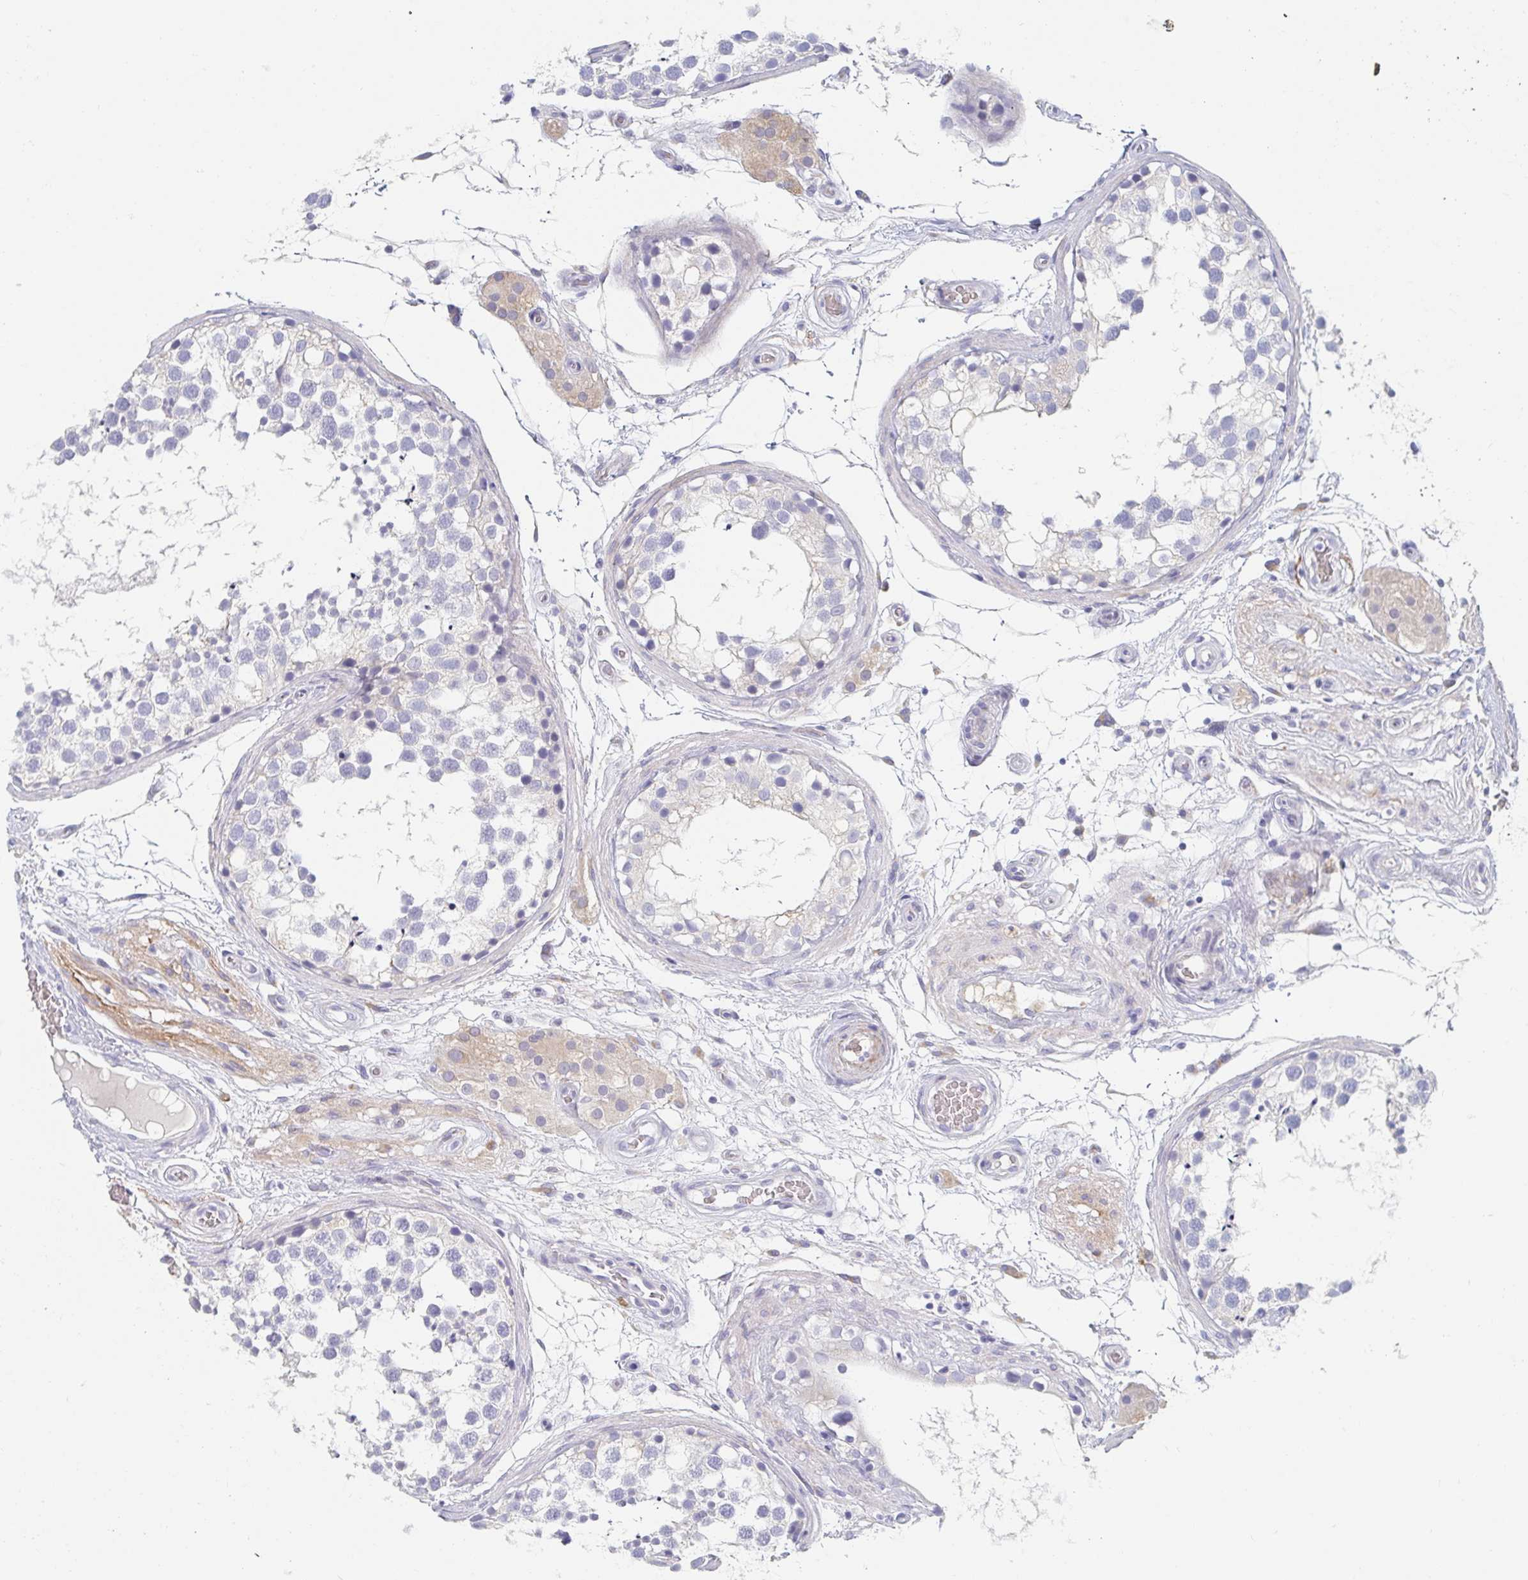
{"staining": {"intensity": "negative", "quantity": "none", "location": "none"}, "tissue": "testis", "cell_type": "Cells in seminiferous ducts", "image_type": "normal", "snomed": [{"axis": "morphology", "description": "Normal tissue, NOS"}, {"axis": "morphology", "description": "Seminoma, NOS"}, {"axis": "topography", "description": "Testis"}], "caption": "Micrograph shows no protein positivity in cells in seminiferous ducts of normal testis.", "gene": "MYLK2", "patient": {"sex": "male", "age": 65}}